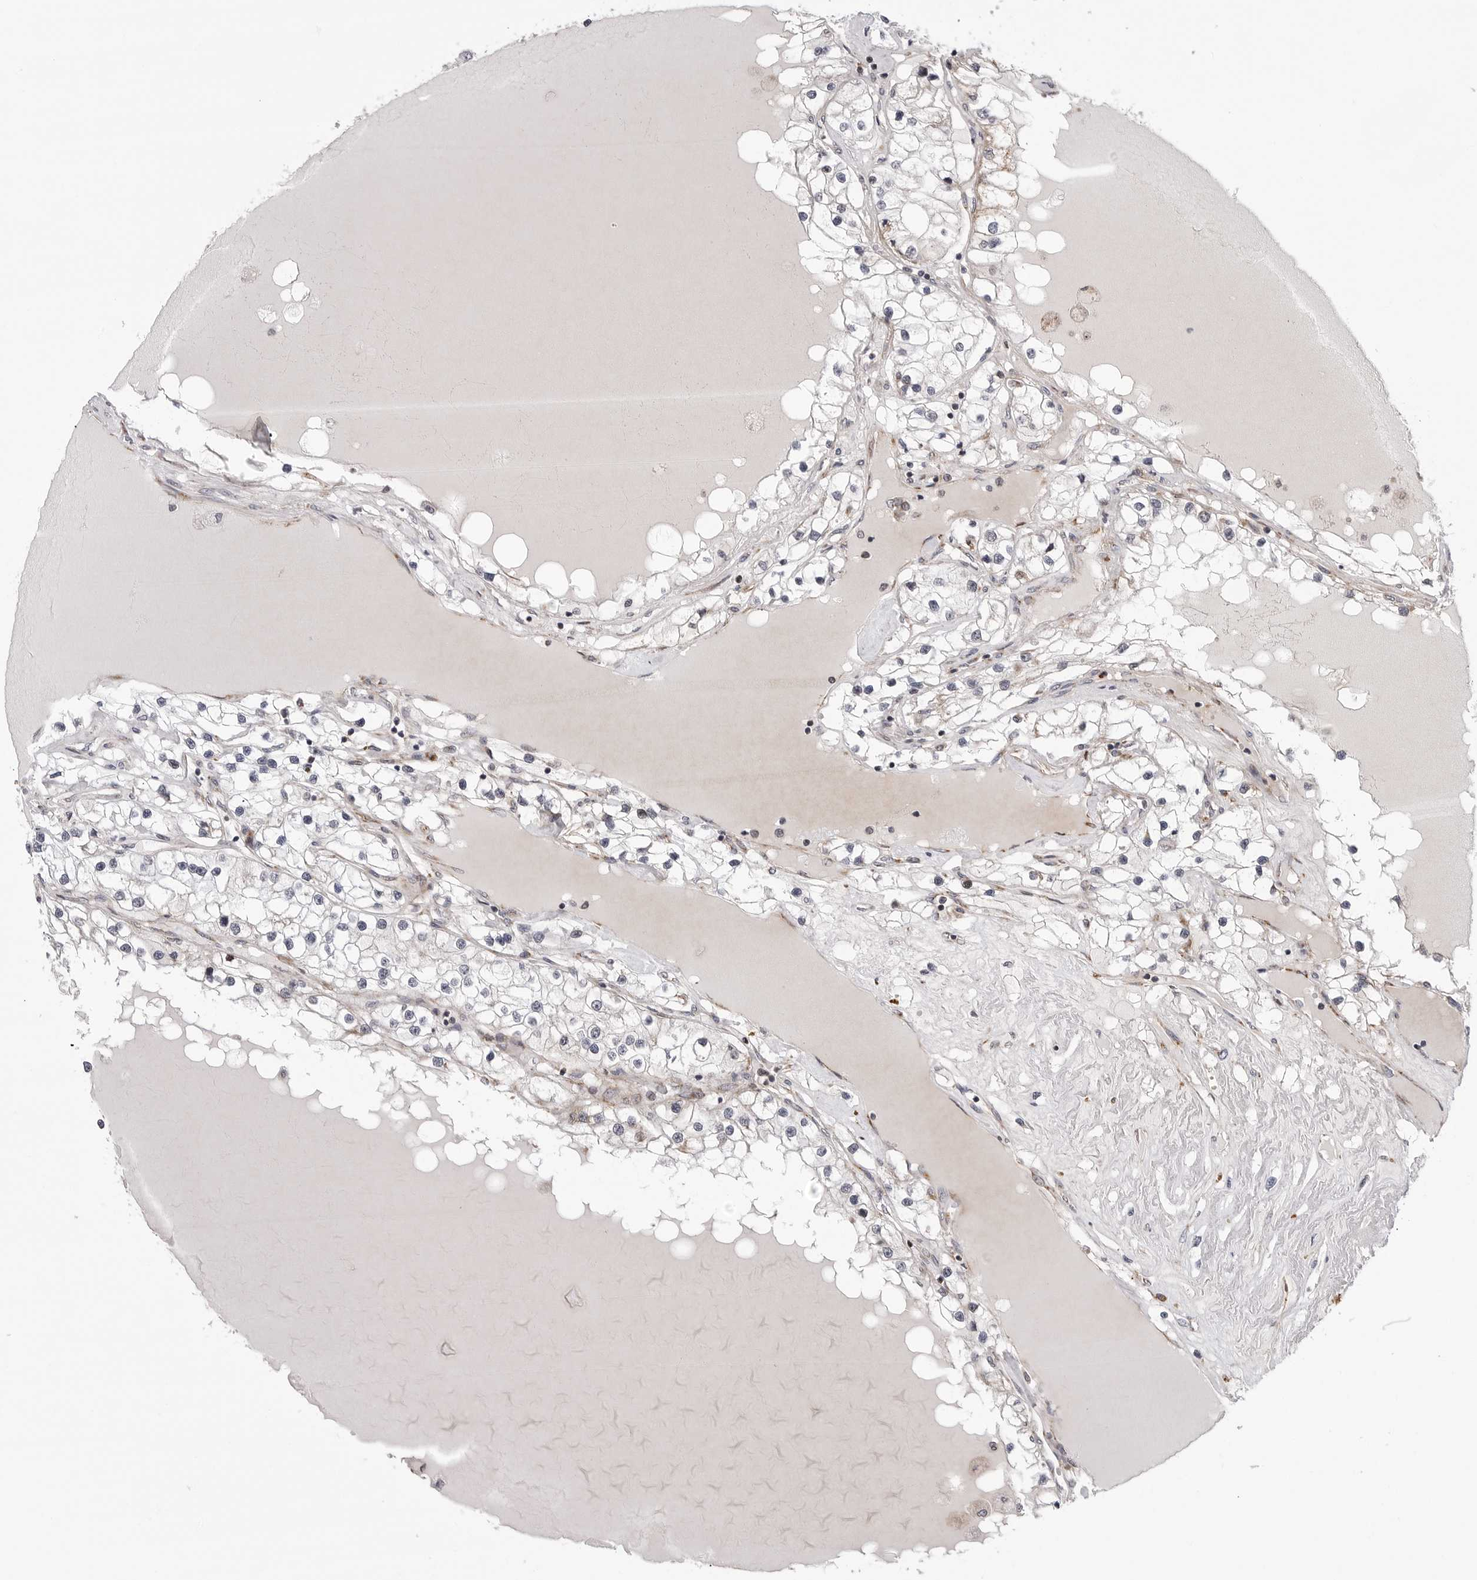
{"staining": {"intensity": "negative", "quantity": "none", "location": "none"}, "tissue": "renal cancer", "cell_type": "Tumor cells", "image_type": "cancer", "snomed": [{"axis": "morphology", "description": "Adenocarcinoma, NOS"}, {"axis": "topography", "description": "Kidney"}], "caption": "Immunohistochemistry (IHC) histopathology image of neoplastic tissue: renal cancer stained with DAB shows no significant protein expression in tumor cells. (DAB (3,3'-diaminobenzidine) immunohistochemistry (IHC) with hematoxylin counter stain).", "gene": "CDK20", "patient": {"sex": "male", "age": 68}}